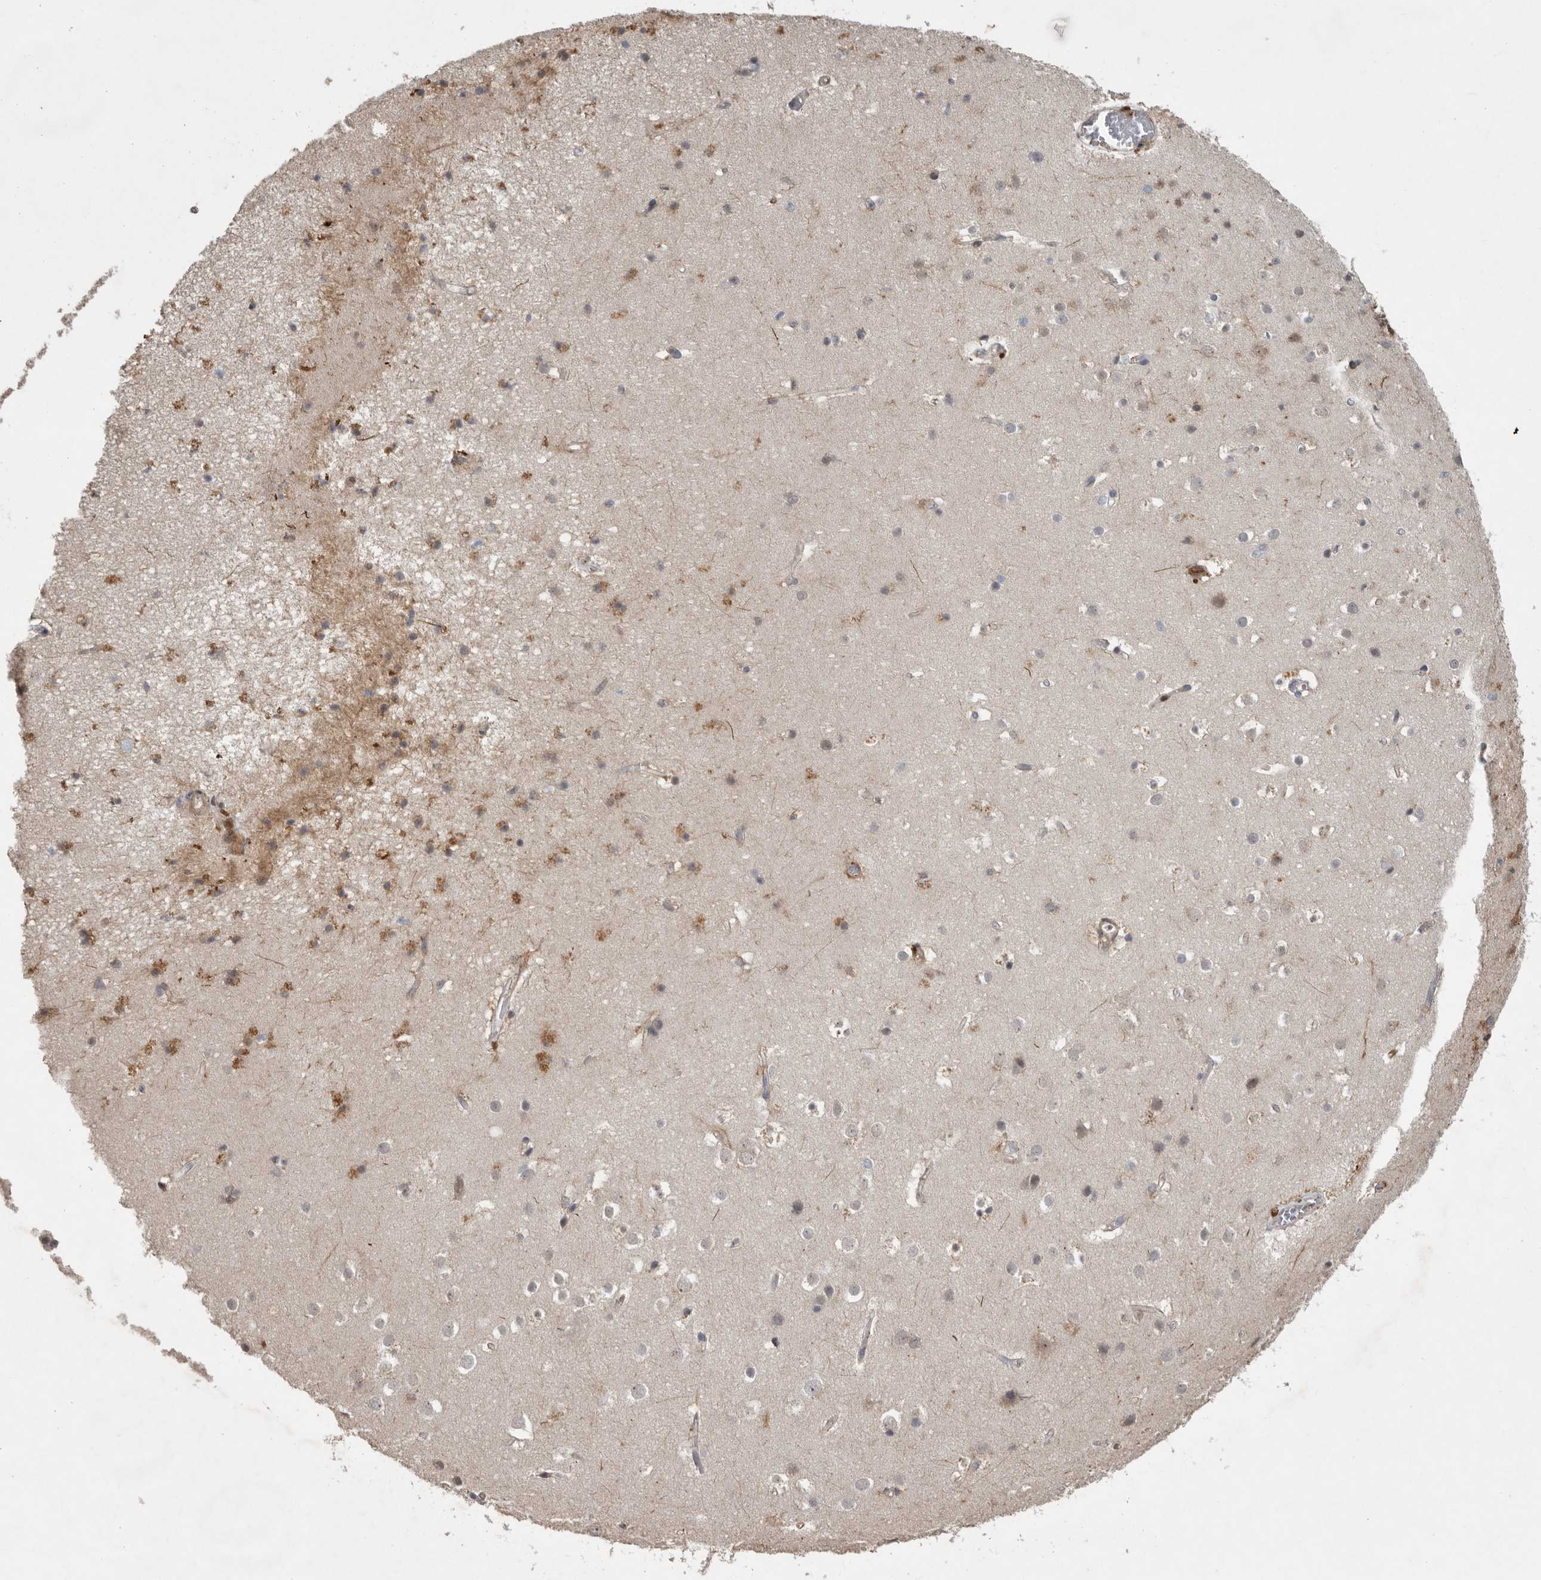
{"staining": {"intensity": "weak", "quantity": "25%-75%", "location": "cytoplasmic/membranous"}, "tissue": "cerebral cortex", "cell_type": "Endothelial cells", "image_type": "normal", "snomed": [{"axis": "morphology", "description": "Normal tissue, NOS"}, {"axis": "topography", "description": "Cerebral cortex"}], "caption": "Protein expression analysis of benign cerebral cortex demonstrates weak cytoplasmic/membranous staining in about 25%-75% of endothelial cells. (brown staining indicates protein expression, while blue staining denotes nuclei).", "gene": "MPDZ", "patient": {"sex": "male", "age": 54}}